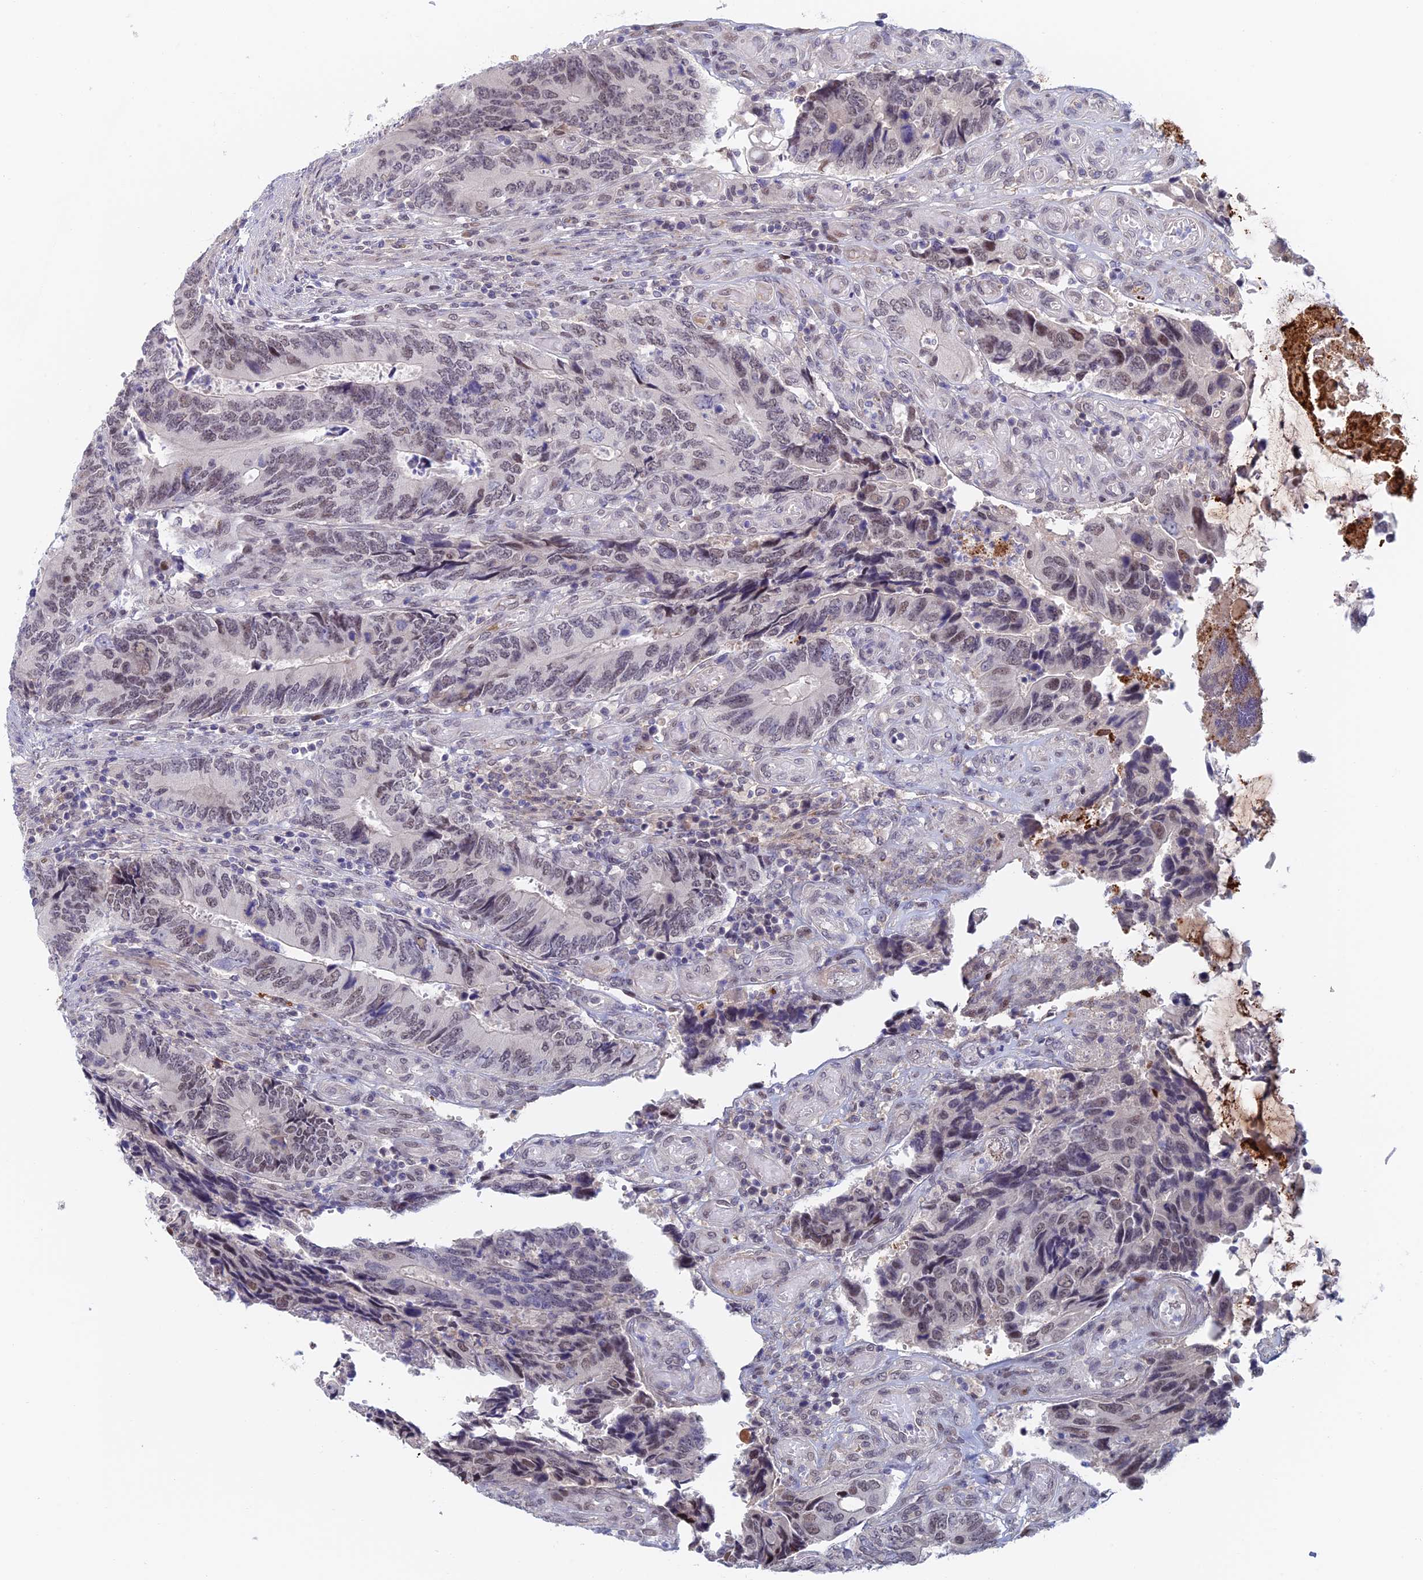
{"staining": {"intensity": "moderate", "quantity": "25%-75%", "location": "nuclear"}, "tissue": "colorectal cancer", "cell_type": "Tumor cells", "image_type": "cancer", "snomed": [{"axis": "morphology", "description": "Adenocarcinoma, NOS"}, {"axis": "topography", "description": "Colon"}], "caption": "Protein expression by immunohistochemistry (IHC) reveals moderate nuclear positivity in about 25%-75% of tumor cells in colorectal adenocarcinoma. Using DAB (brown) and hematoxylin (blue) stains, captured at high magnification using brightfield microscopy.", "gene": "ZUP1", "patient": {"sex": "male", "age": 87}}